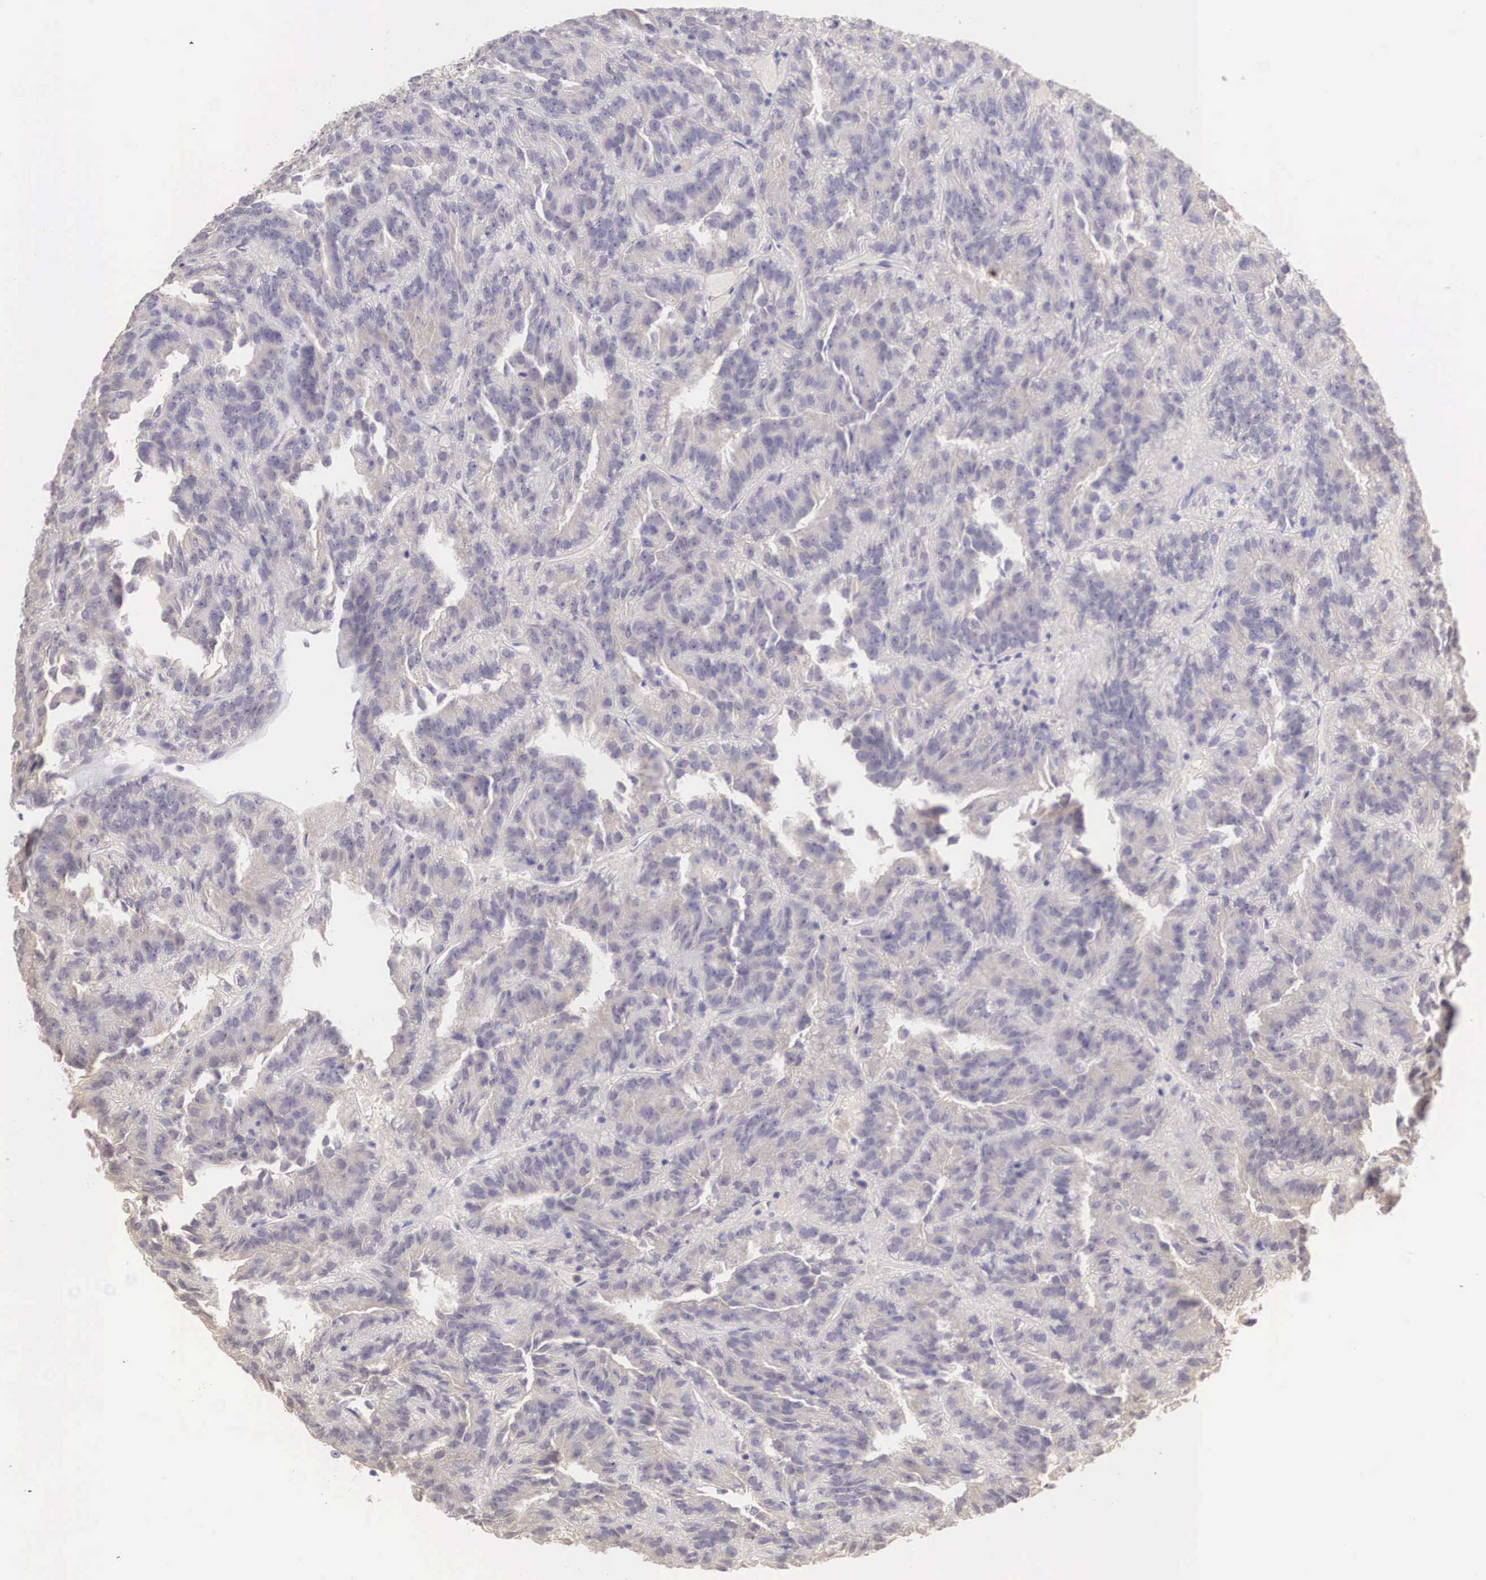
{"staining": {"intensity": "negative", "quantity": "none", "location": "none"}, "tissue": "renal cancer", "cell_type": "Tumor cells", "image_type": "cancer", "snomed": [{"axis": "morphology", "description": "Adenocarcinoma, NOS"}, {"axis": "topography", "description": "Kidney"}], "caption": "IHC of renal cancer reveals no positivity in tumor cells. Nuclei are stained in blue.", "gene": "BCL6", "patient": {"sex": "male", "age": 46}}